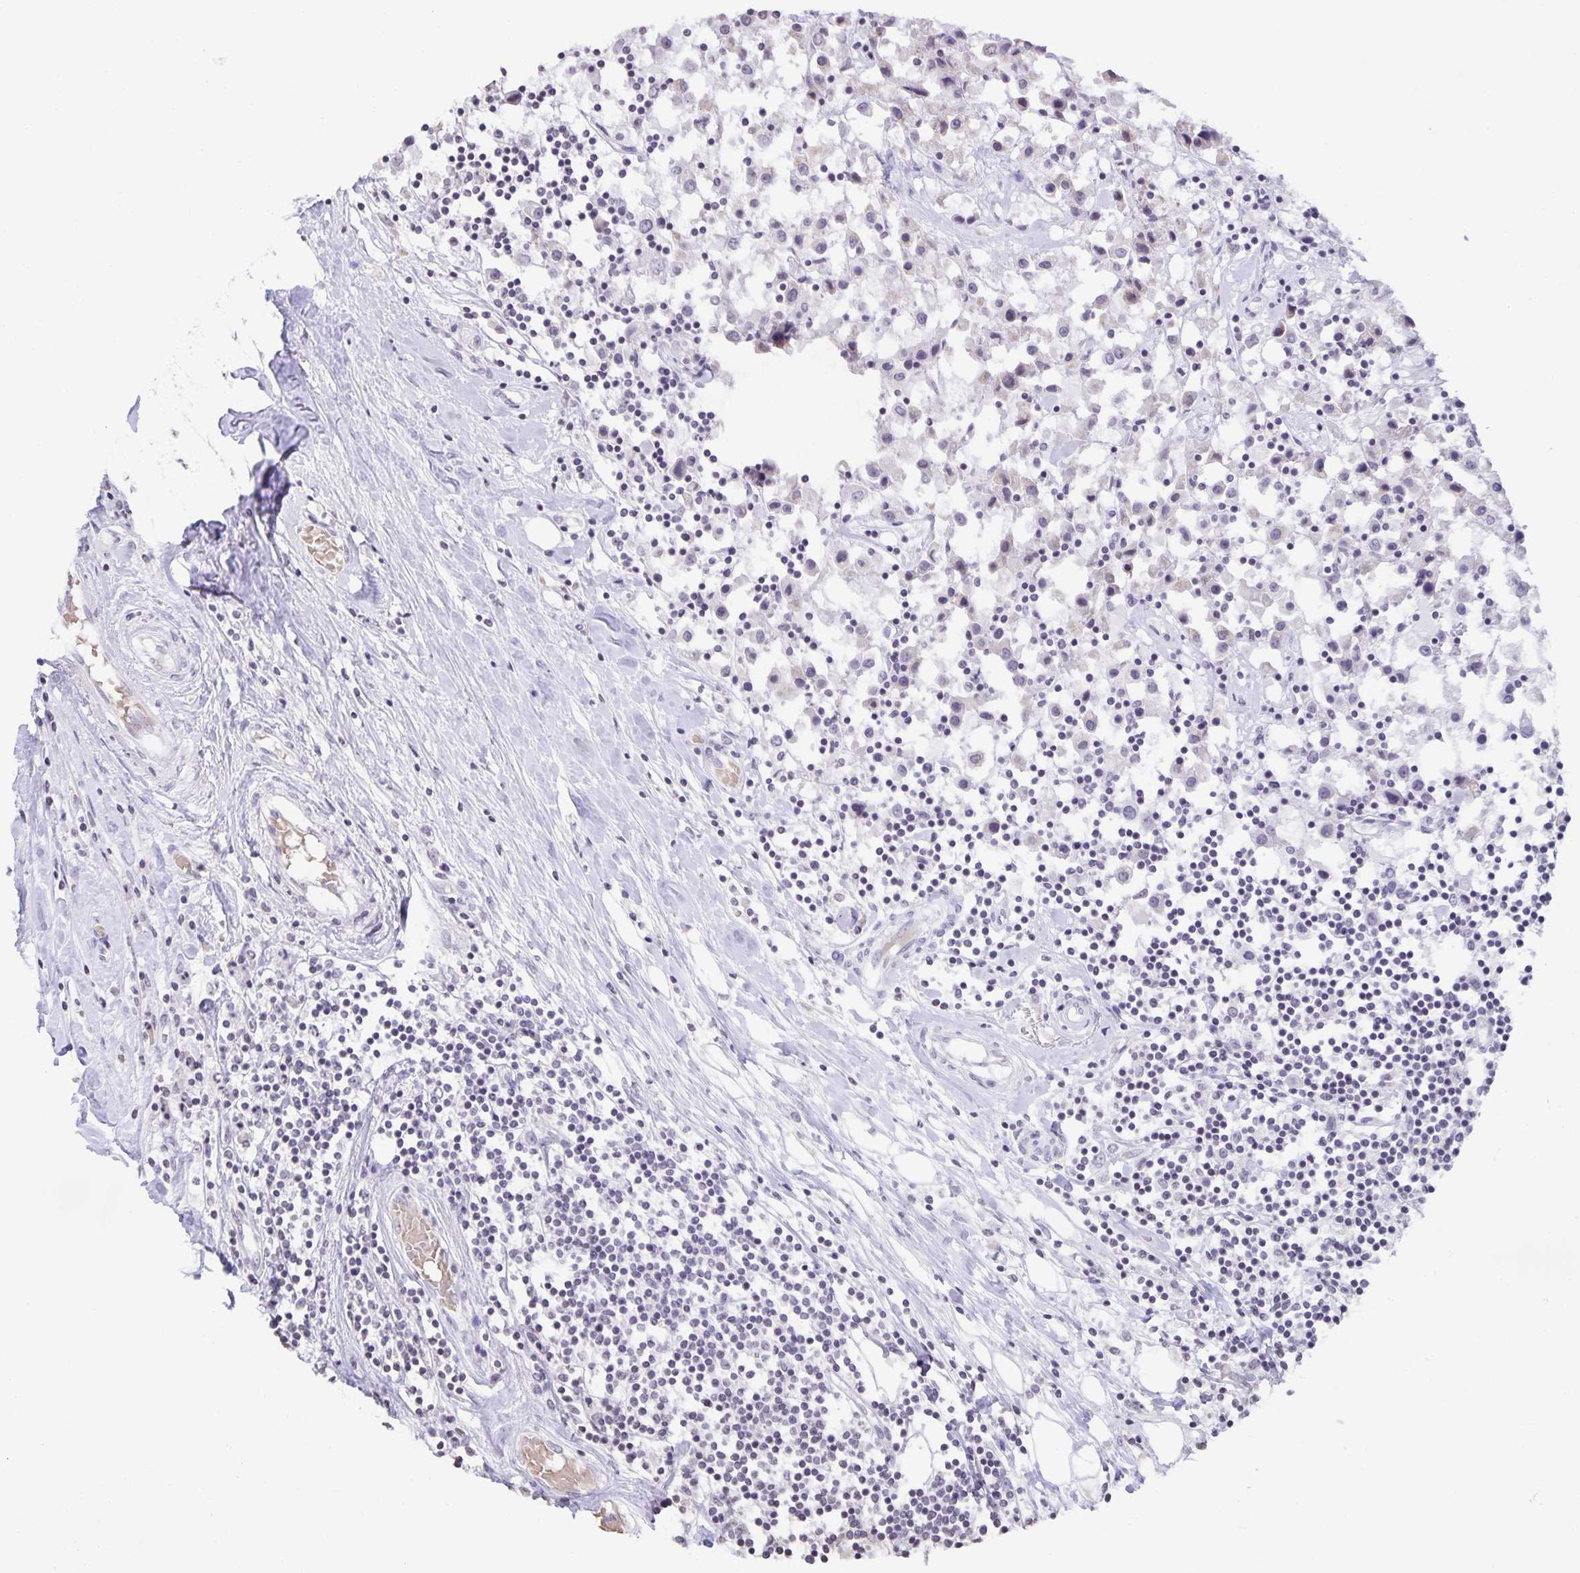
{"staining": {"intensity": "weak", "quantity": "<25%", "location": "nuclear"}, "tissue": "breast cancer", "cell_type": "Tumor cells", "image_type": "cancer", "snomed": [{"axis": "morphology", "description": "Duct carcinoma"}, {"axis": "topography", "description": "Breast"}], "caption": "Immunohistochemistry (IHC) of breast cancer (infiltrating ductal carcinoma) shows no staining in tumor cells.", "gene": "AQP4", "patient": {"sex": "female", "age": 61}}